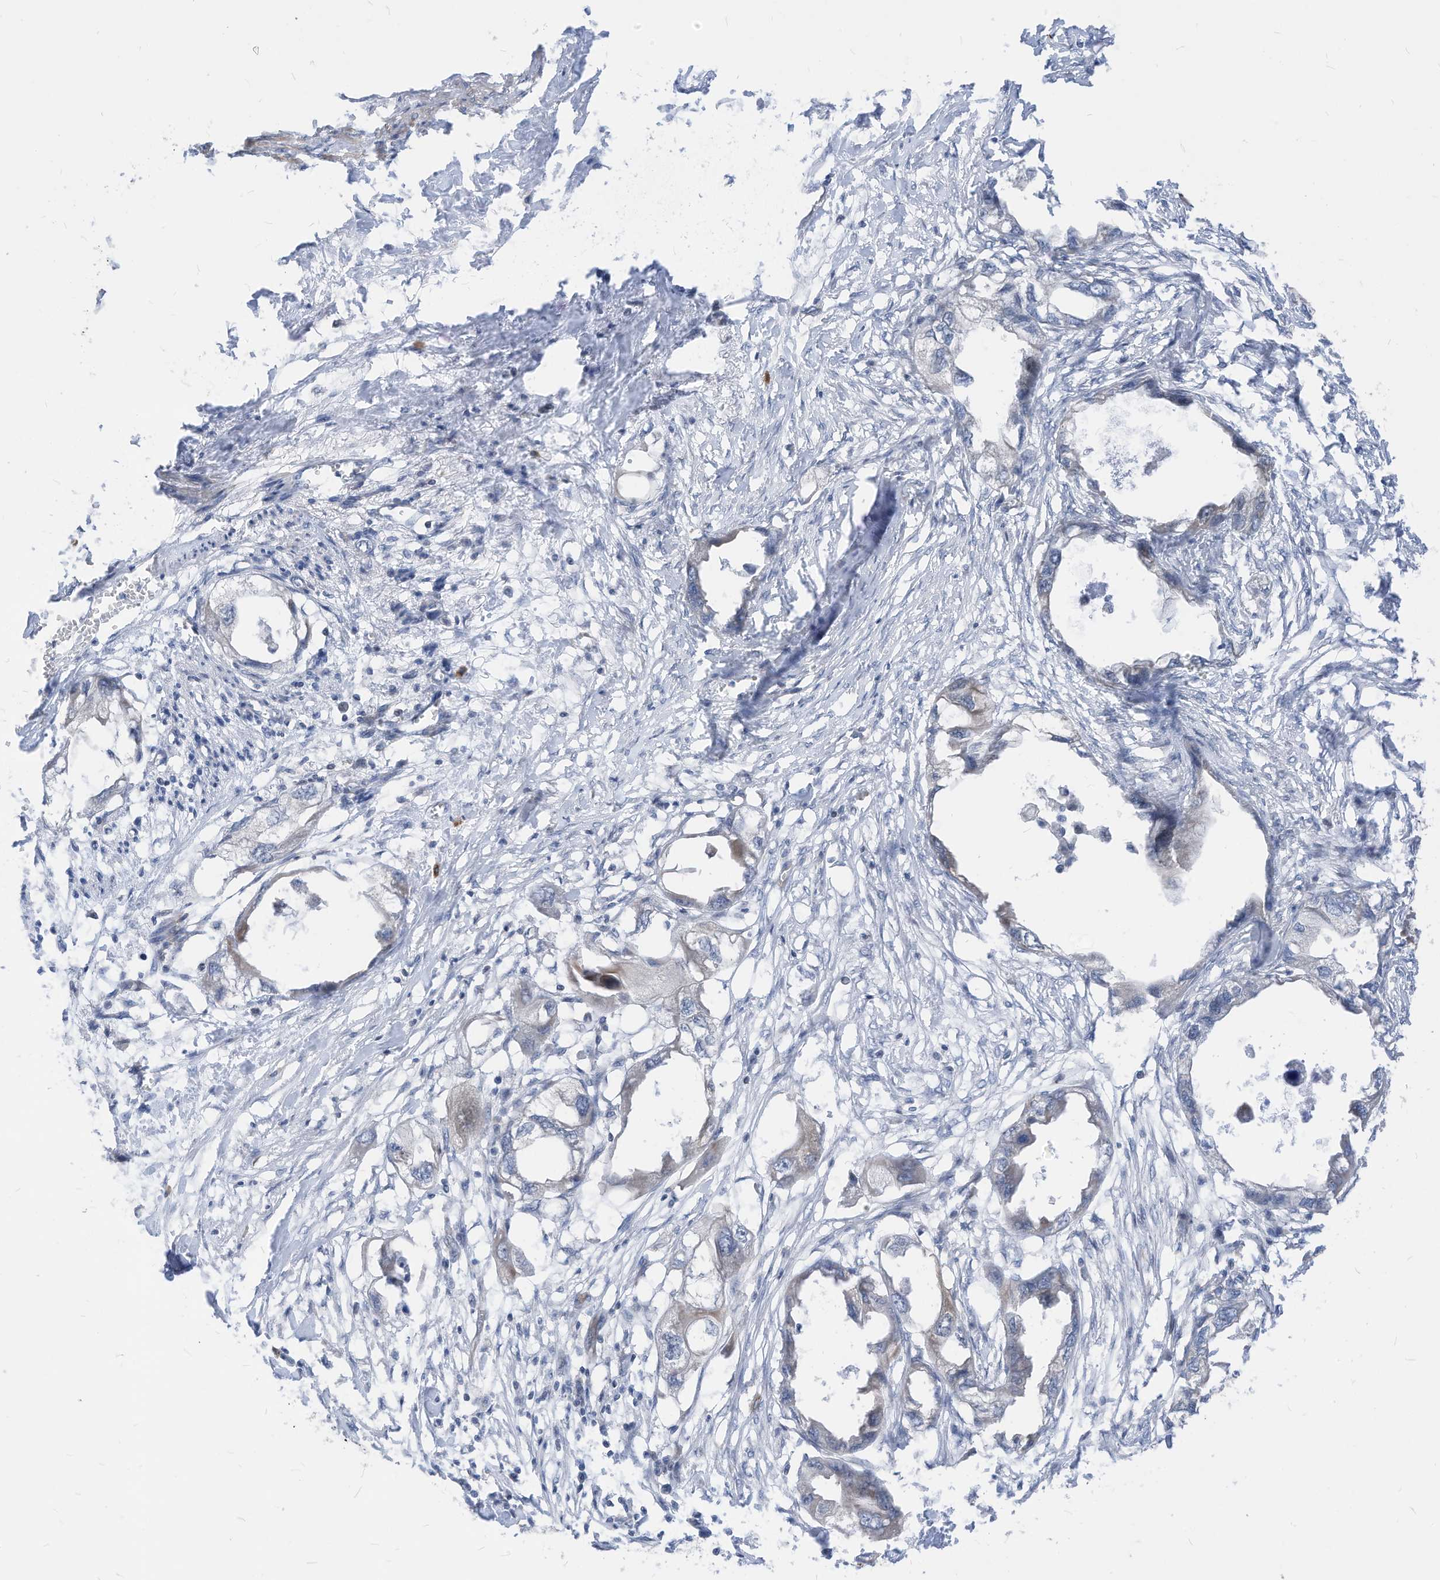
{"staining": {"intensity": "negative", "quantity": "none", "location": "none"}, "tissue": "endometrial cancer", "cell_type": "Tumor cells", "image_type": "cancer", "snomed": [{"axis": "morphology", "description": "Adenocarcinoma, NOS"}, {"axis": "morphology", "description": "Adenocarcinoma, metastatic, NOS"}, {"axis": "topography", "description": "Adipose tissue"}, {"axis": "topography", "description": "Endometrium"}], "caption": "Endometrial metastatic adenocarcinoma was stained to show a protein in brown. There is no significant staining in tumor cells.", "gene": "GPATCH3", "patient": {"sex": "female", "age": 67}}